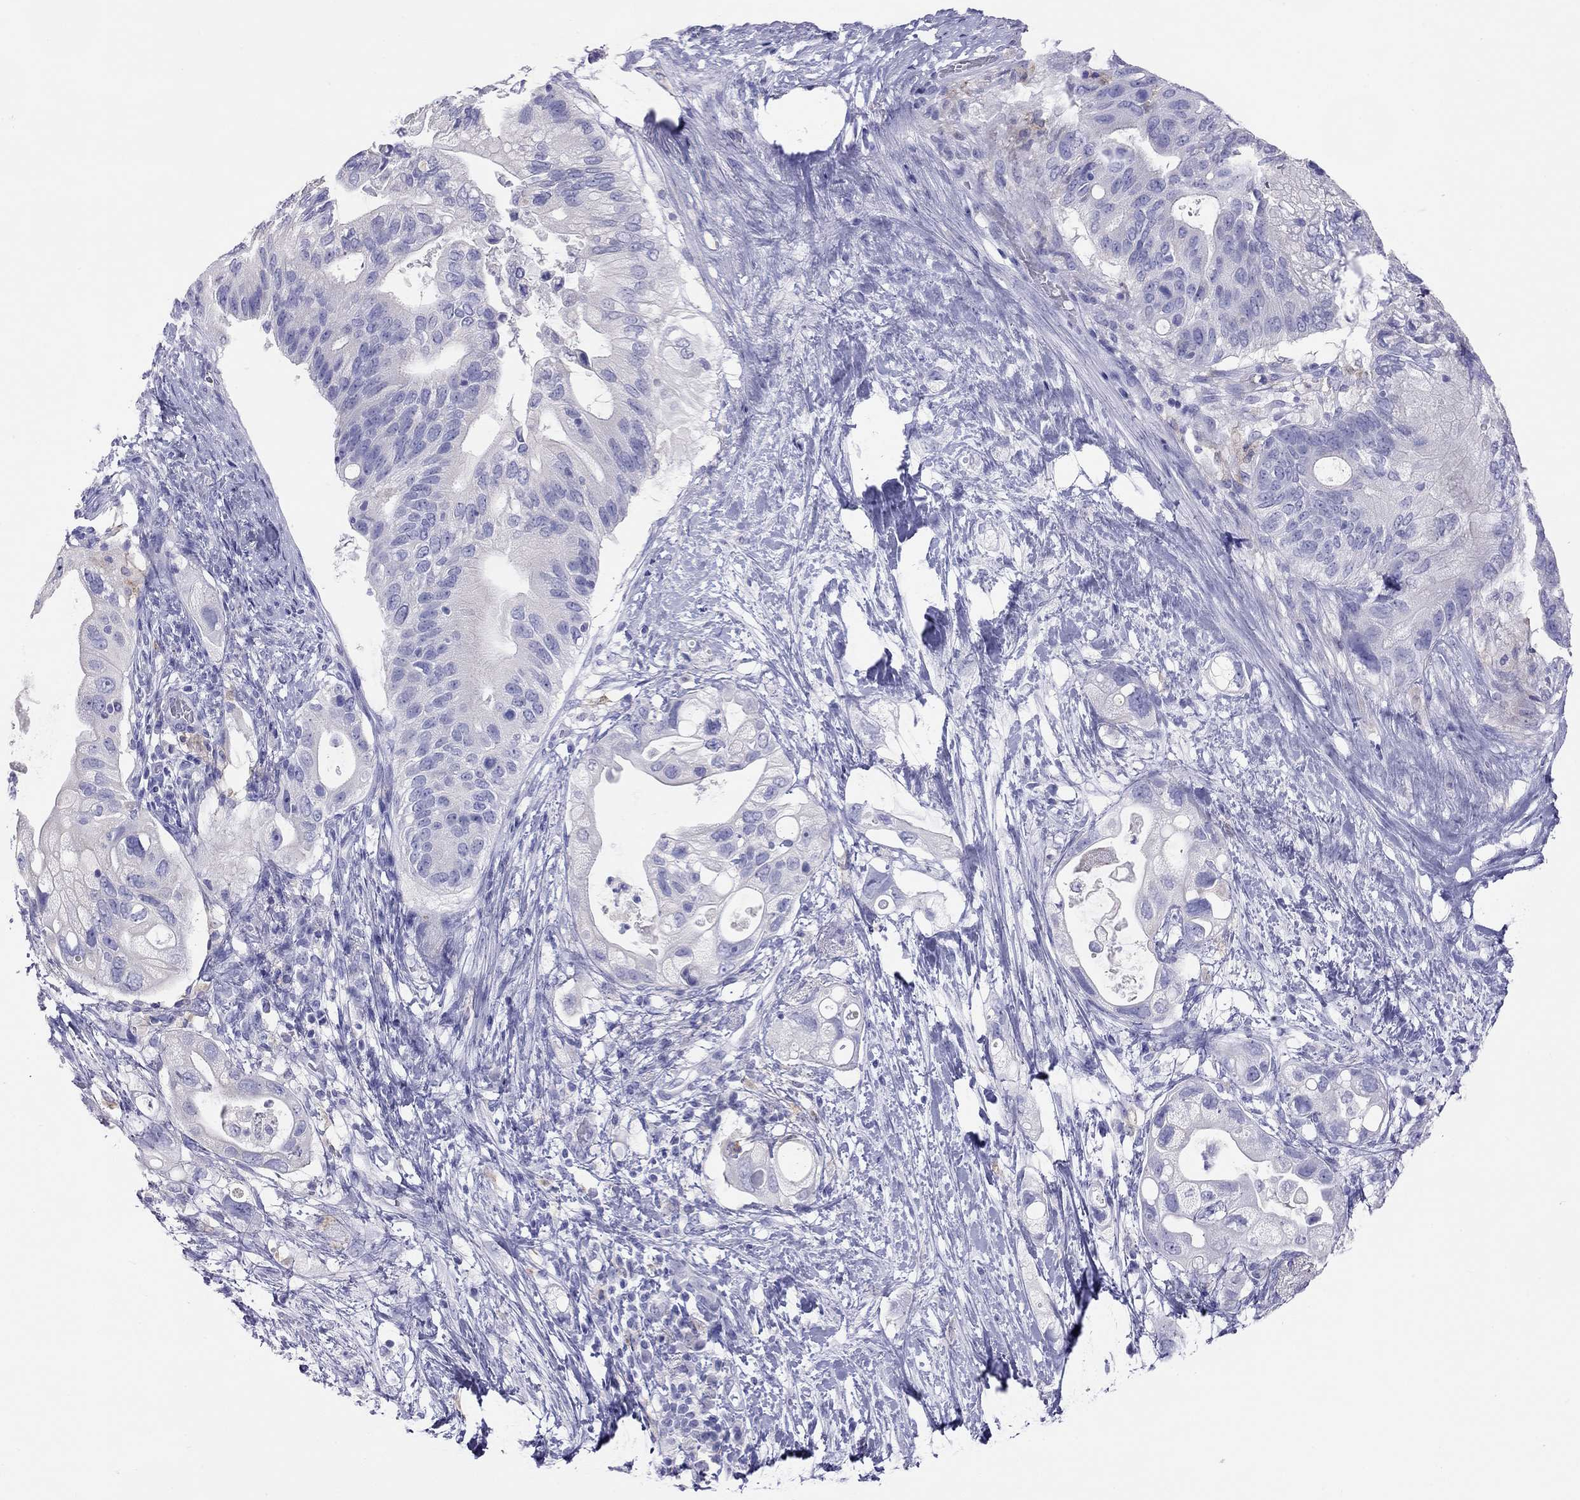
{"staining": {"intensity": "negative", "quantity": "none", "location": "none"}, "tissue": "pancreatic cancer", "cell_type": "Tumor cells", "image_type": "cancer", "snomed": [{"axis": "morphology", "description": "Adenocarcinoma, NOS"}, {"axis": "topography", "description": "Pancreas"}], "caption": "This is an IHC photomicrograph of human pancreatic cancer (adenocarcinoma). There is no staining in tumor cells.", "gene": "HLA-DQB2", "patient": {"sex": "female", "age": 72}}